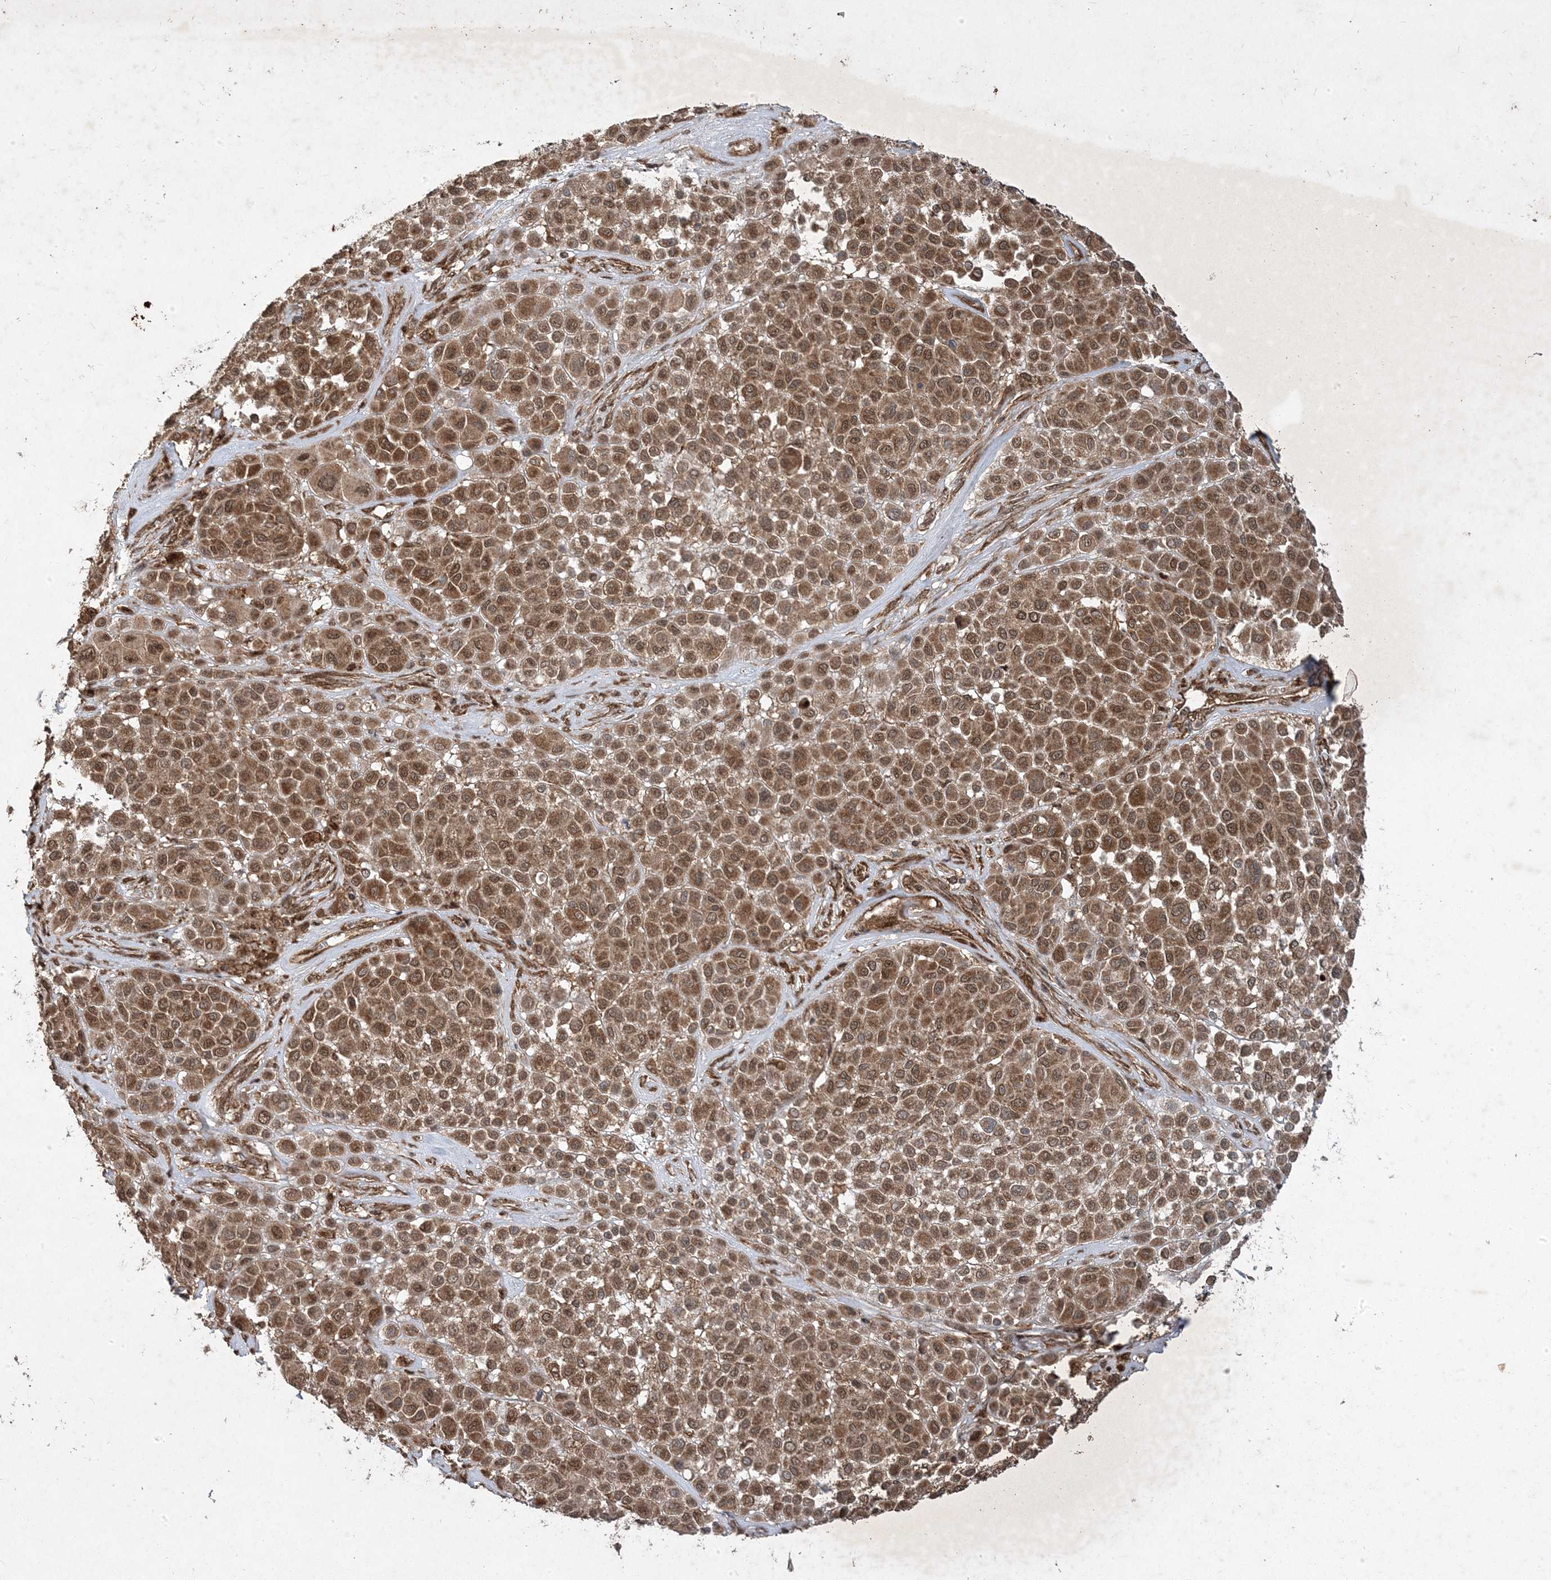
{"staining": {"intensity": "moderate", "quantity": ">75%", "location": "cytoplasmic/membranous,nuclear"}, "tissue": "melanoma", "cell_type": "Tumor cells", "image_type": "cancer", "snomed": [{"axis": "morphology", "description": "Malignant melanoma, Metastatic site"}, {"axis": "topography", "description": "Soft tissue"}], "caption": "Immunohistochemical staining of human melanoma displays medium levels of moderate cytoplasmic/membranous and nuclear protein expression in approximately >75% of tumor cells.", "gene": "PLEKHM2", "patient": {"sex": "male", "age": 41}}